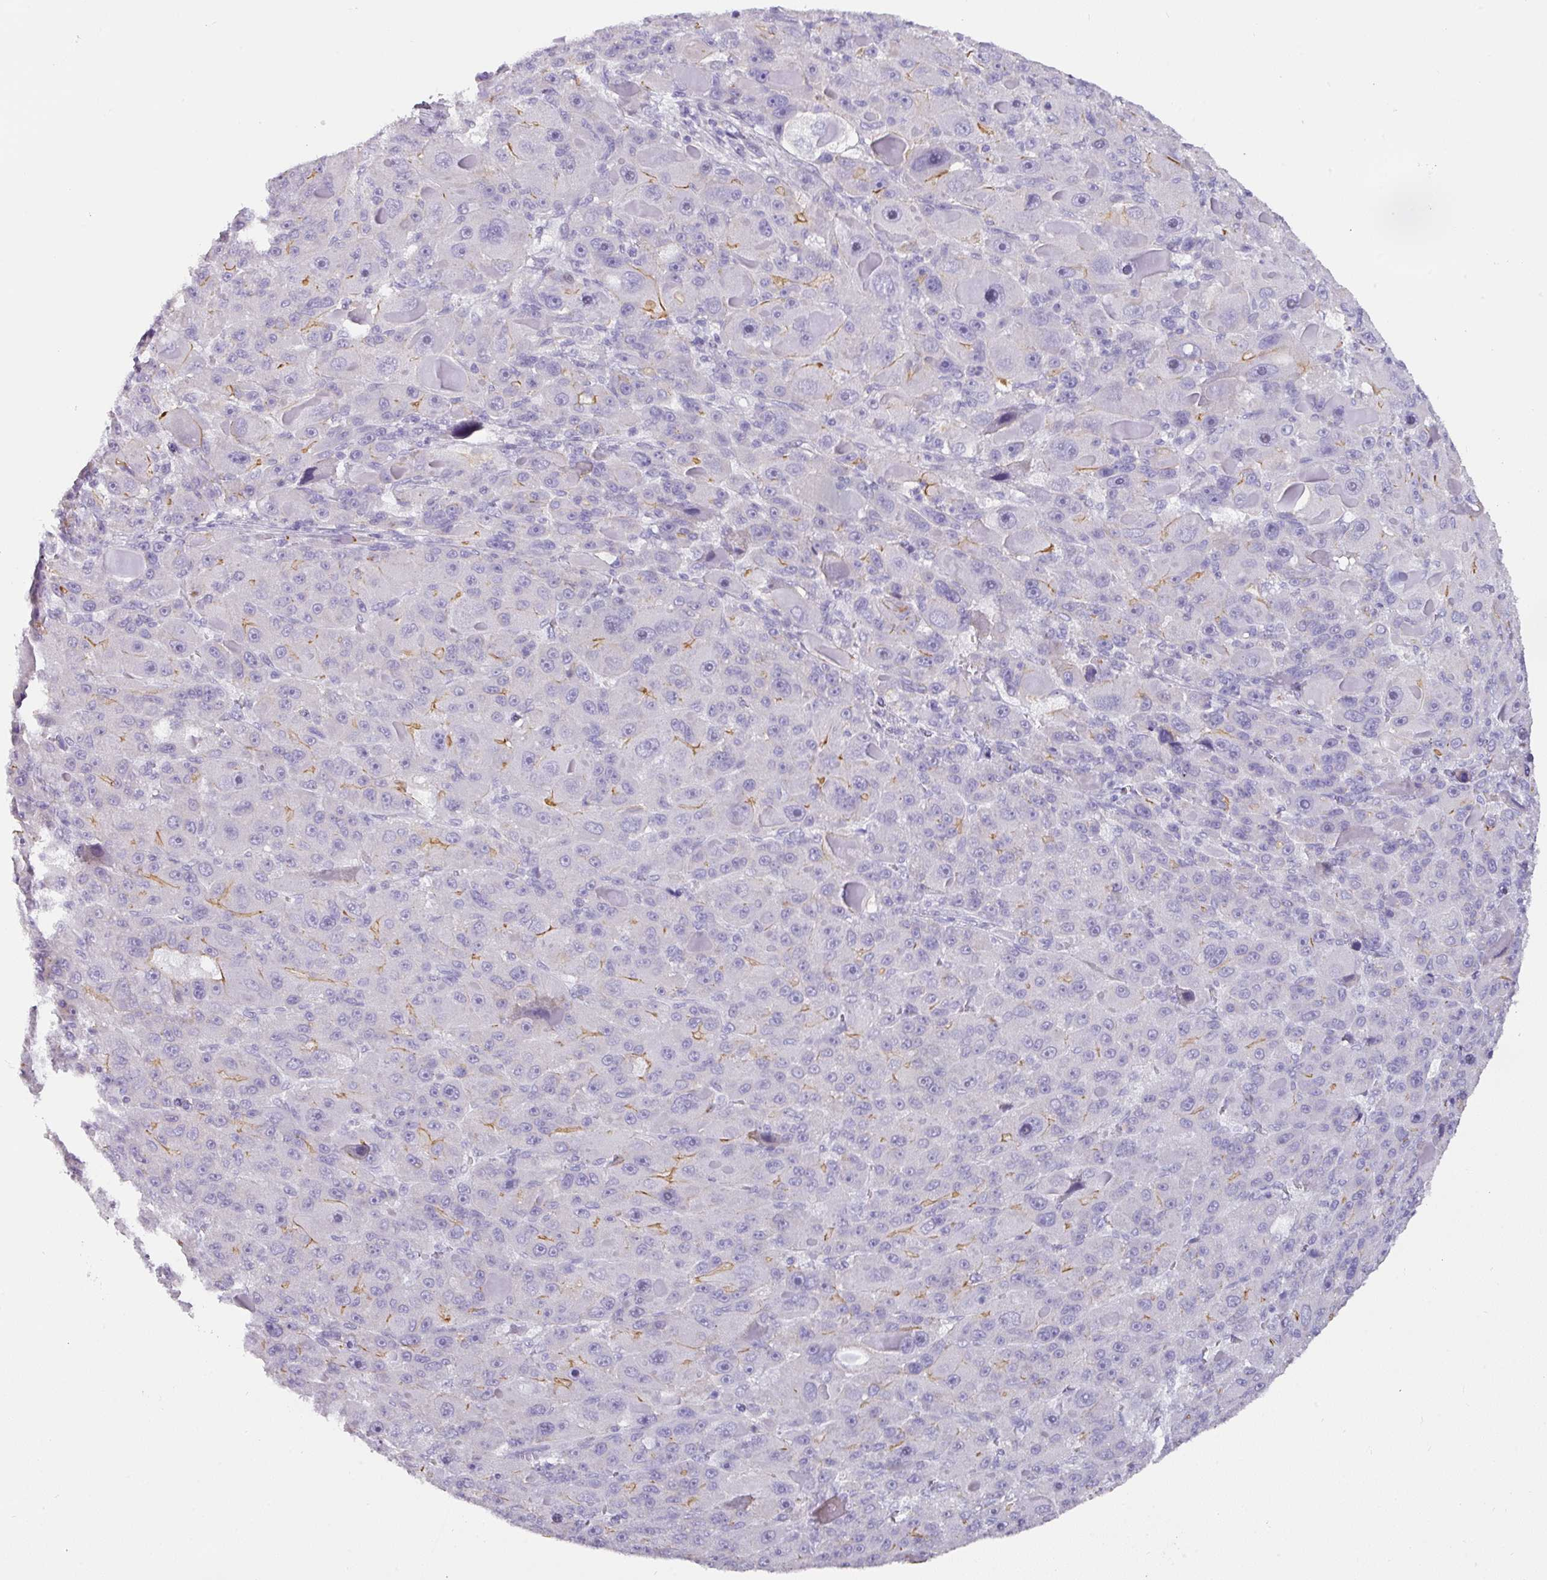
{"staining": {"intensity": "moderate", "quantity": "<25%", "location": "cytoplasmic/membranous"}, "tissue": "liver cancer", "cell_type": "Tumor cells", "image_type": "cancer", "snomed": [{"axis": "morphology", "description": "Carcinoma, Hepatocellular, NOS"}, {"axis": "topography", "description": "Liver"}], "caption": "Protein staining of liver hepatocellular carcinoma tissue reveals moderate cytoplasmic/membranous staining in approximately <25% of tumor cells.", "gene": "ANKRD29", "patient": {"sex": "male", "age": 76}}